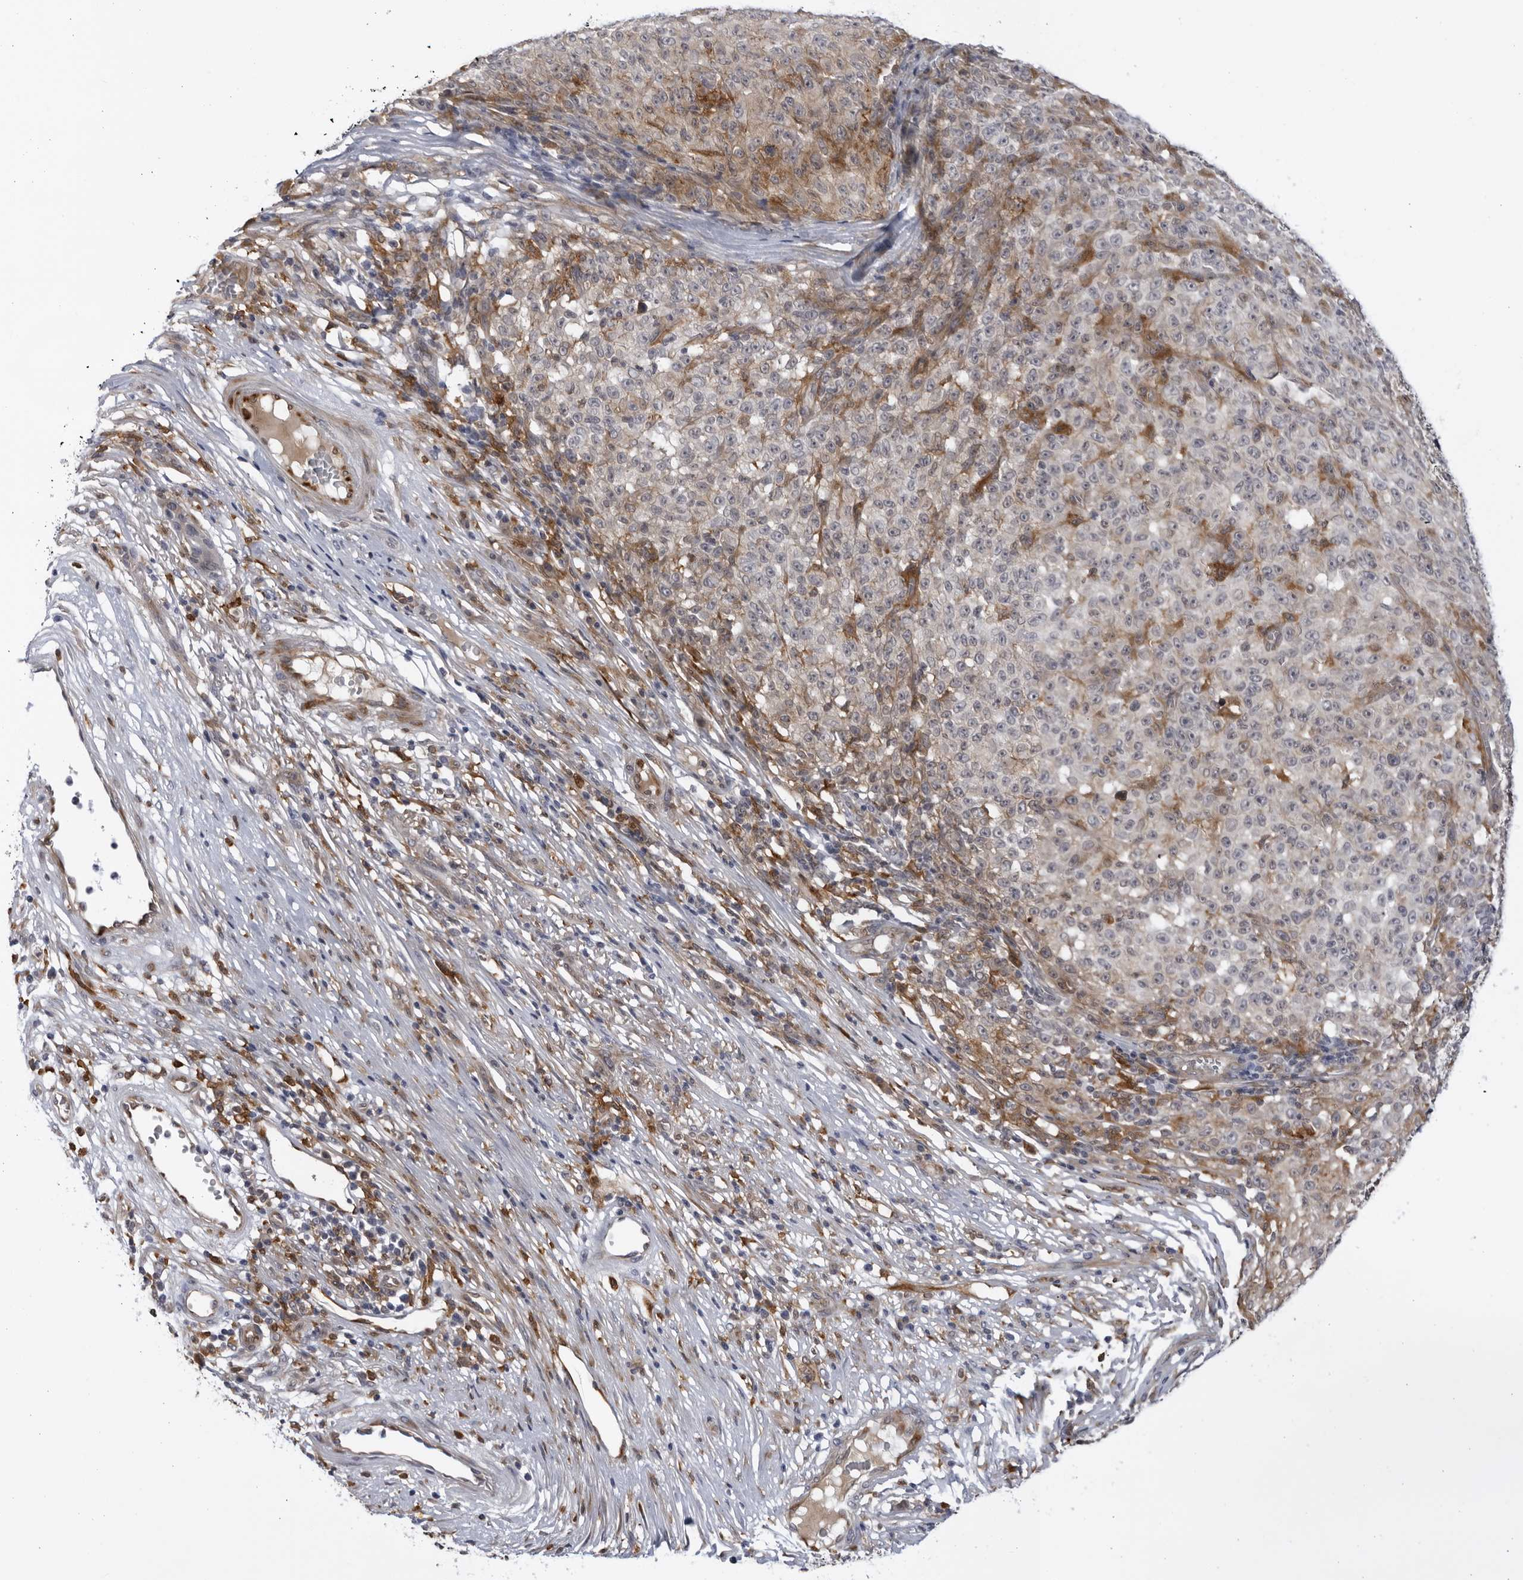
{"staining": {"intensity": "moderate", "quantity": "<25%", "location": "cytoplasmic/membranous"}, "tissue": "melanoma", "cell_type": "Tumor cells", "image_type": "cancer", "snomed": [{"axis": "morphology", "description": "Malignant melanoma, NOS"}, {"axis": "topography", "description": "Skin"}], "caption": "Immunohistochemistry photomicrograph of human melanoma stained for a protein (brown), which displays low levels of moderate cytoplasmic/membranous staining in about <25% of tumor cells.", "gene": "BMP2K", "patient": {"sex": "female", "age": 82}}